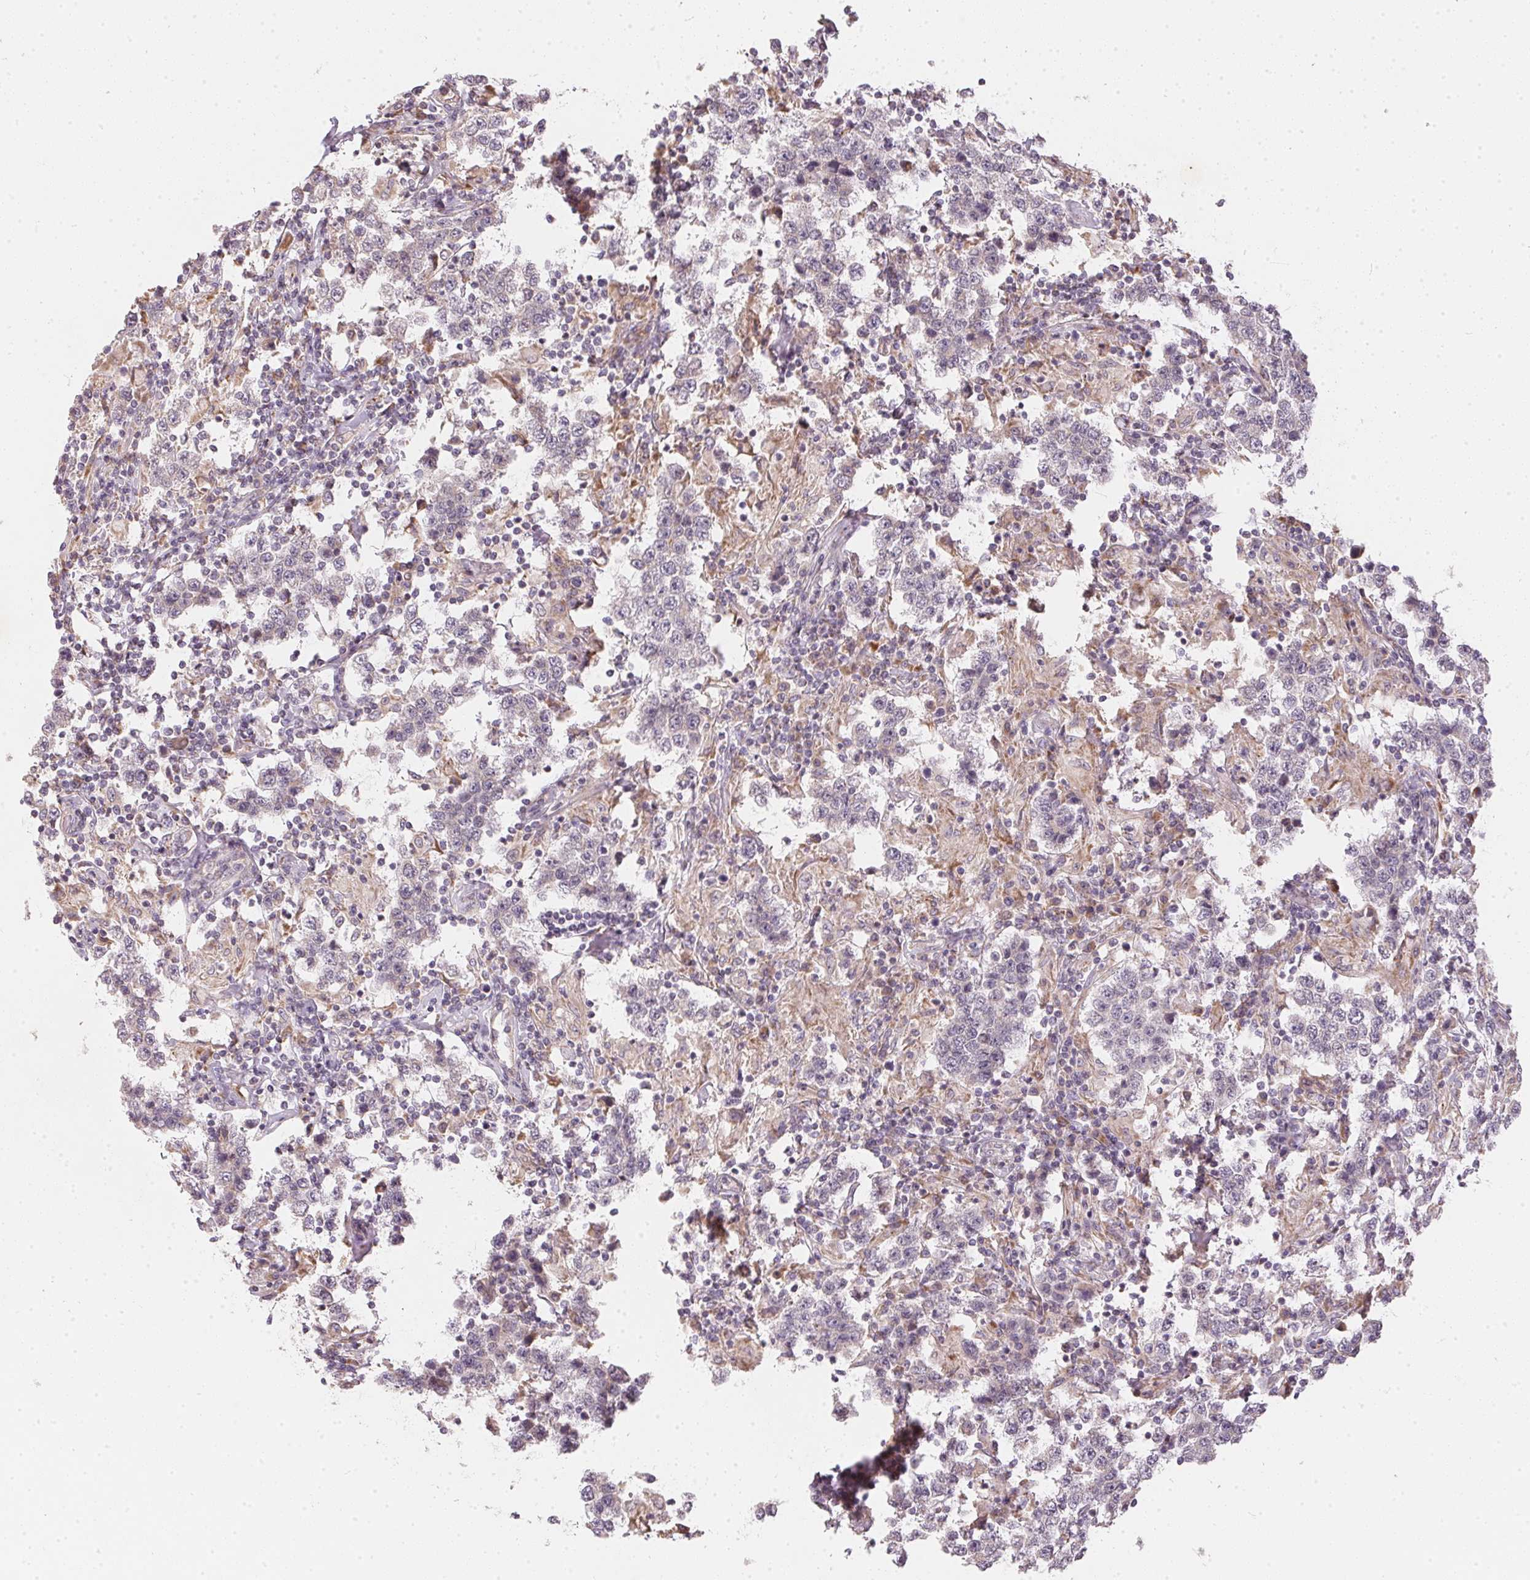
{"staining": {"intensity": "negative", "quantity": "none", "location": "none"}, "tissue": "testis cancer", "cell_type": "Tumor cells", "image_type": "cancer", "snomed": [{"axis": "morphology", "description": "Seminoma, NOS"}, {"axis": "morphology", "description": "Carcinoma, Embryonal, NOS"}, {"axis": "topography", "description": "Testis"}], "caption": "Histopathology image shows no protein staining in tumor cells of seminoma (testis) tissue.", "gene": "VWA5B2", "patient": {"sex": "male", "age": 41}}